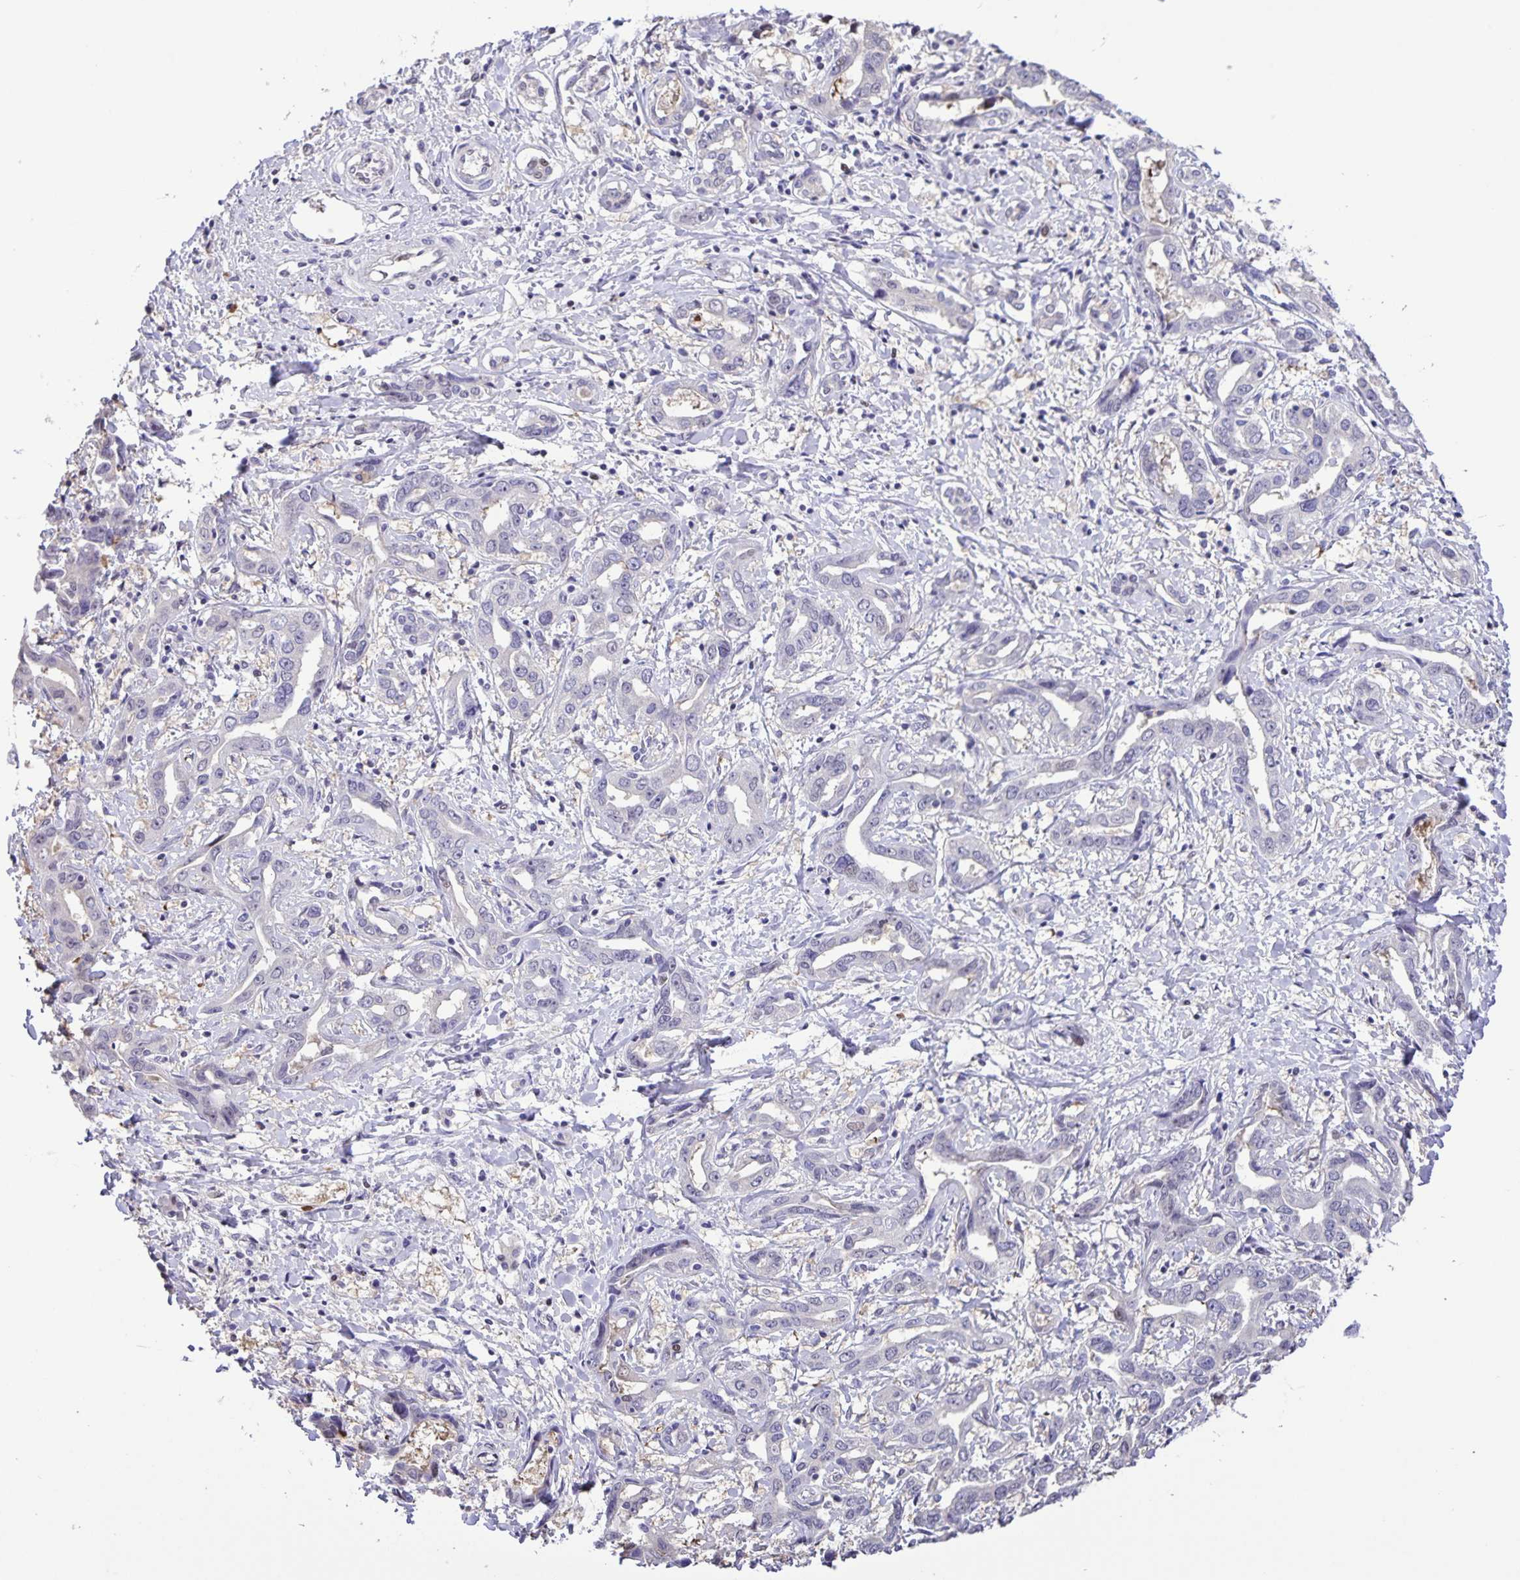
{"staining": {"intensity": "negative", "quantity": "none", "location": "none"}, "tissue": "liver cancer", "cell_type": "Tumor cells", "image_type": "cancer", "snomed": [{"axis": "morphology", "description": "Cholangiocarcinoma"}, {"axis": "topography", "description": "Liver"}], "caption": "DAB (3,3'-diaminobenzidine) immunohistochemical staining of liver cancer displays no significant positivity in tumor cells.", "gene": "ONECUT2", "patient": {"sex": "male", "age": 59}}